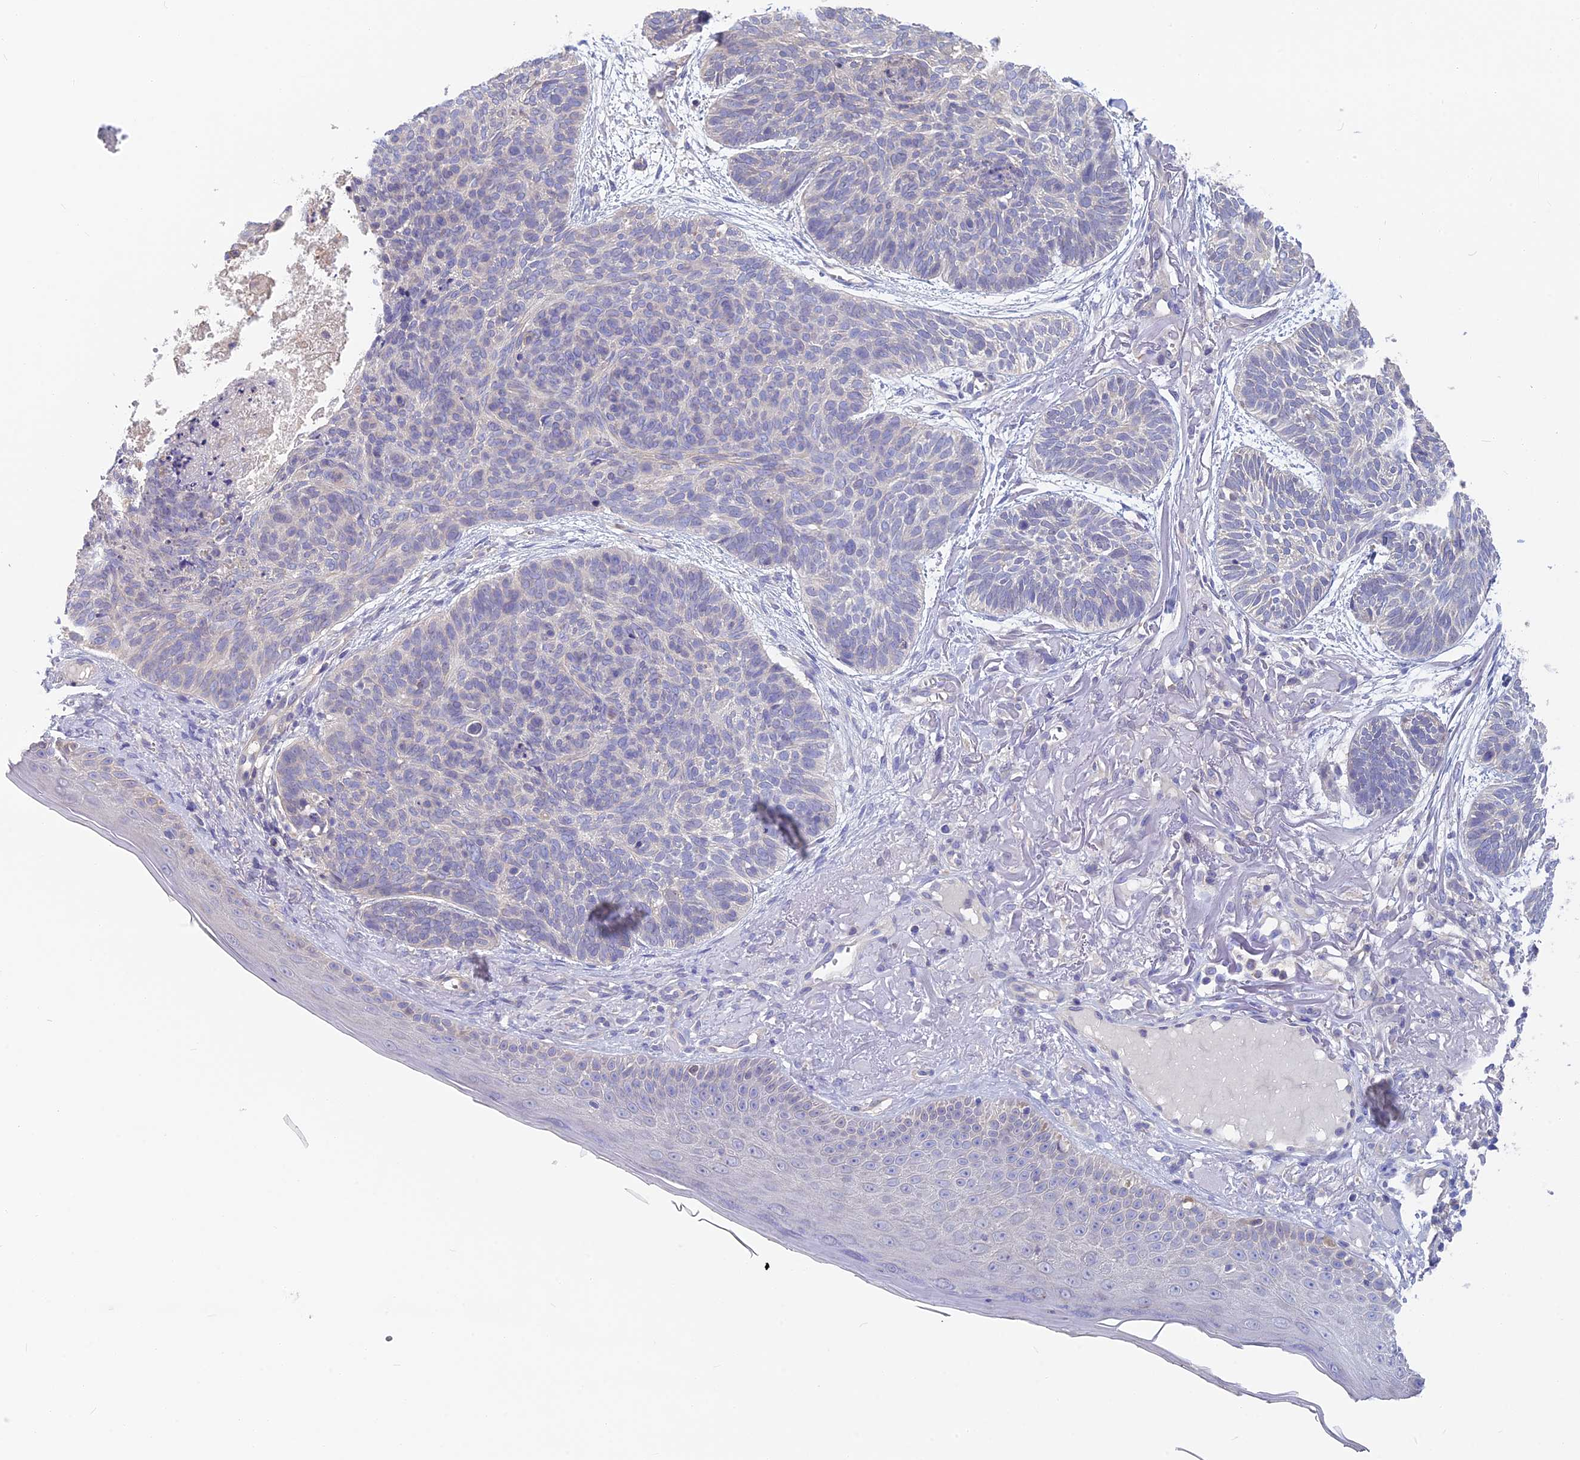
{"staining": {"intensity": "negative", "quantity": "none", "location": "none"}, "tissue": "skin cancer", "cell_type": "Tumor cells", "image_type": "cancer", "snomed": [{"axis": "morphology", "description": "Normal tissue, NOS"}, {"axis": "morphology", "description": "Basal cell carcinoma"}, {"axis": "topography", "description": "Skin"}], "caption": "Immunohistochemistry of skin basal cell carcinoma demonstrates no staining in tumor cells. (DAB immunohistochemistry (IHC) visualized using brightfield microscopy, high magnification).", "gene": "SNAP91", "patient": {"sex": "male", "age": 66}}